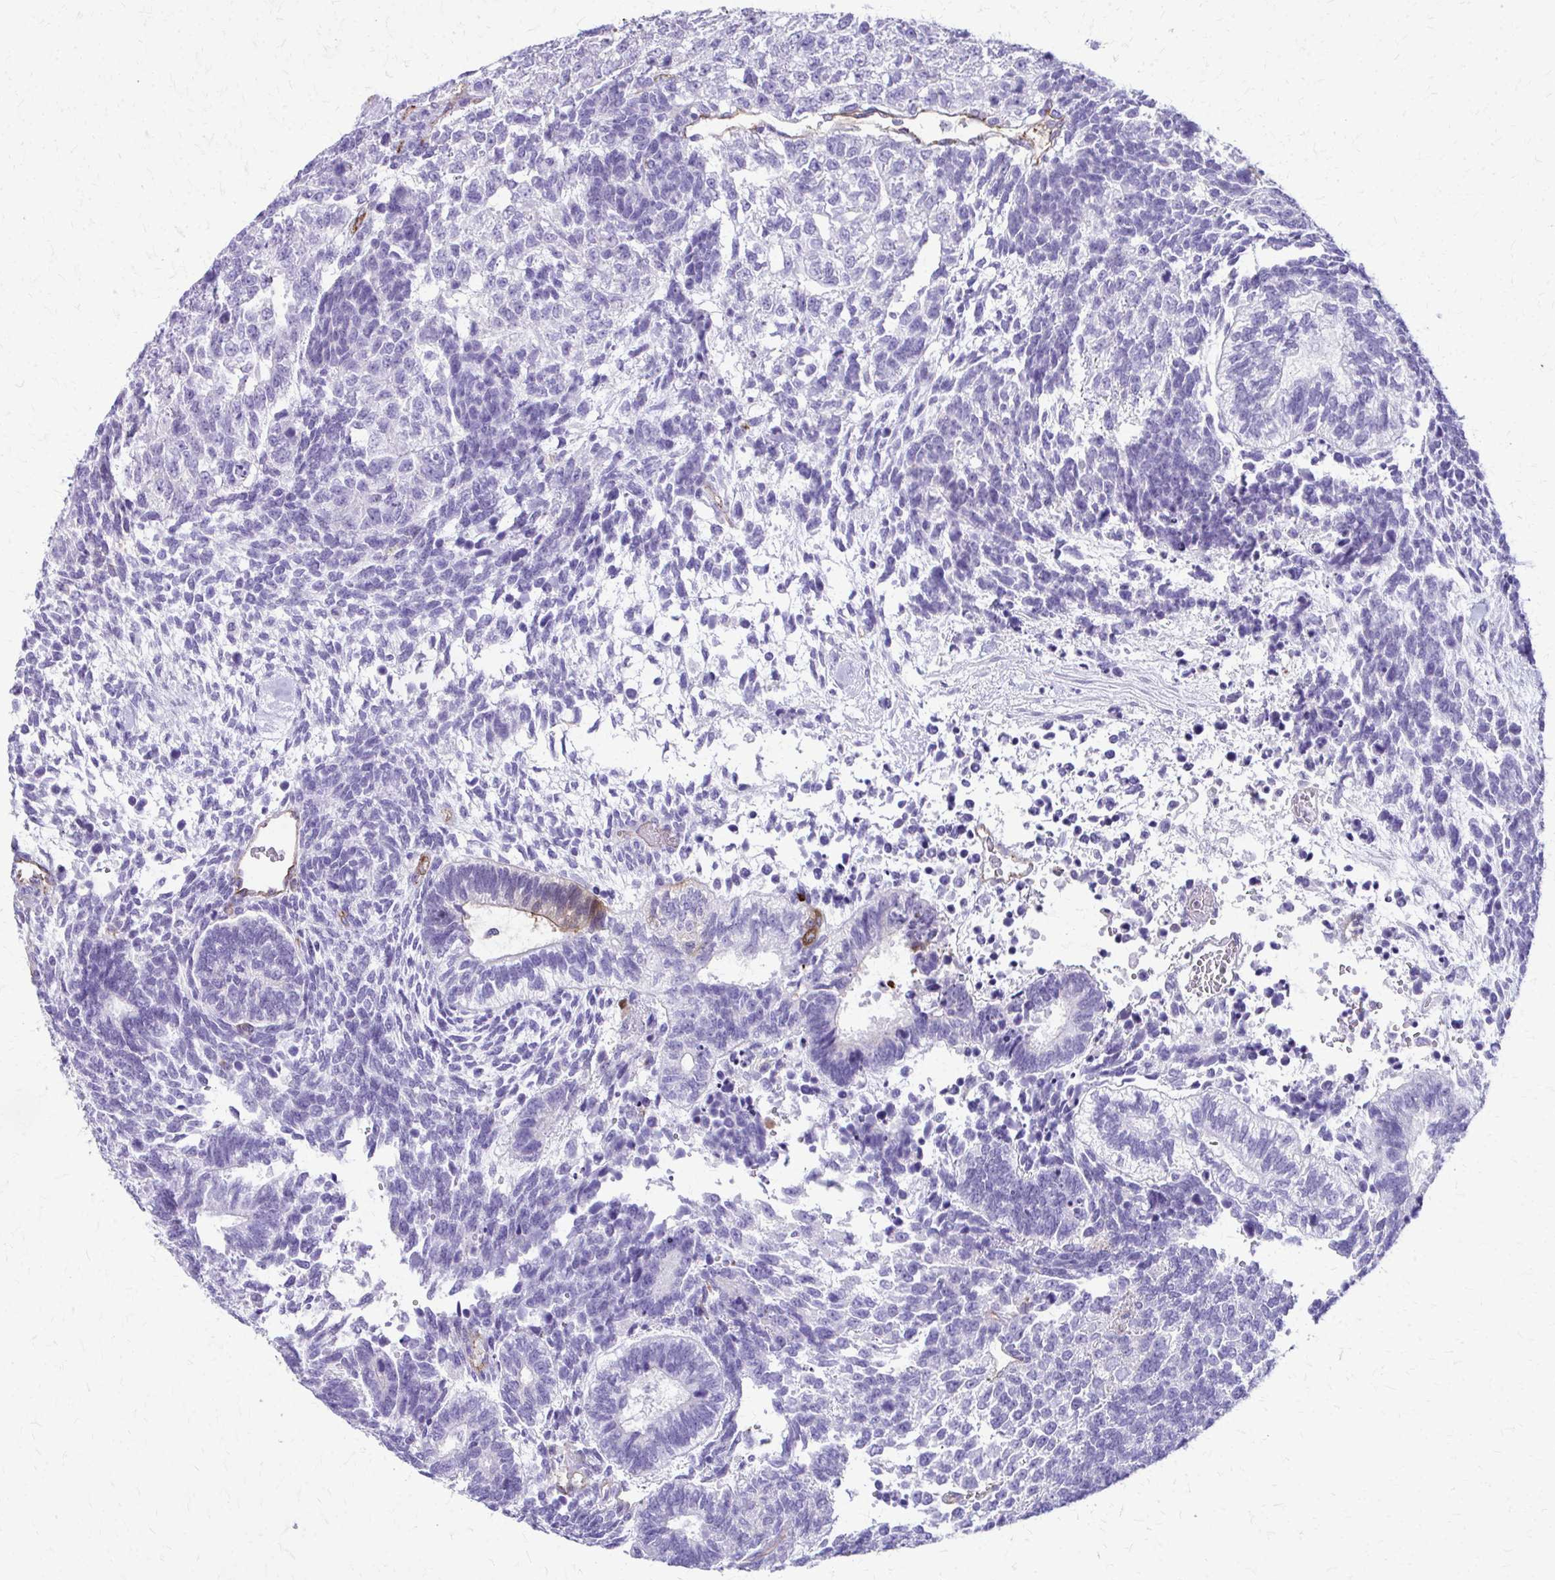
{"staining": {"intensity": "negative", "quantity": "none", "location": "none"}, "tissue": "testis cancer", "cell_type": "Tumor cells", "image_type": "cancer", "snomed": [{"axis": "morphology", "description": "Carcinoma, Embryonal, NOS"}, {"axis": "topography", "description": "Testis"}], "caption": "A high-resolution photomicrograph shows immunohistochemistry staining of testis embryonal carcinoma, which exhibits no significant expression in tumor cells.", "gene": "TPSG1", "patient": {"sex": "male", "age": 23}}